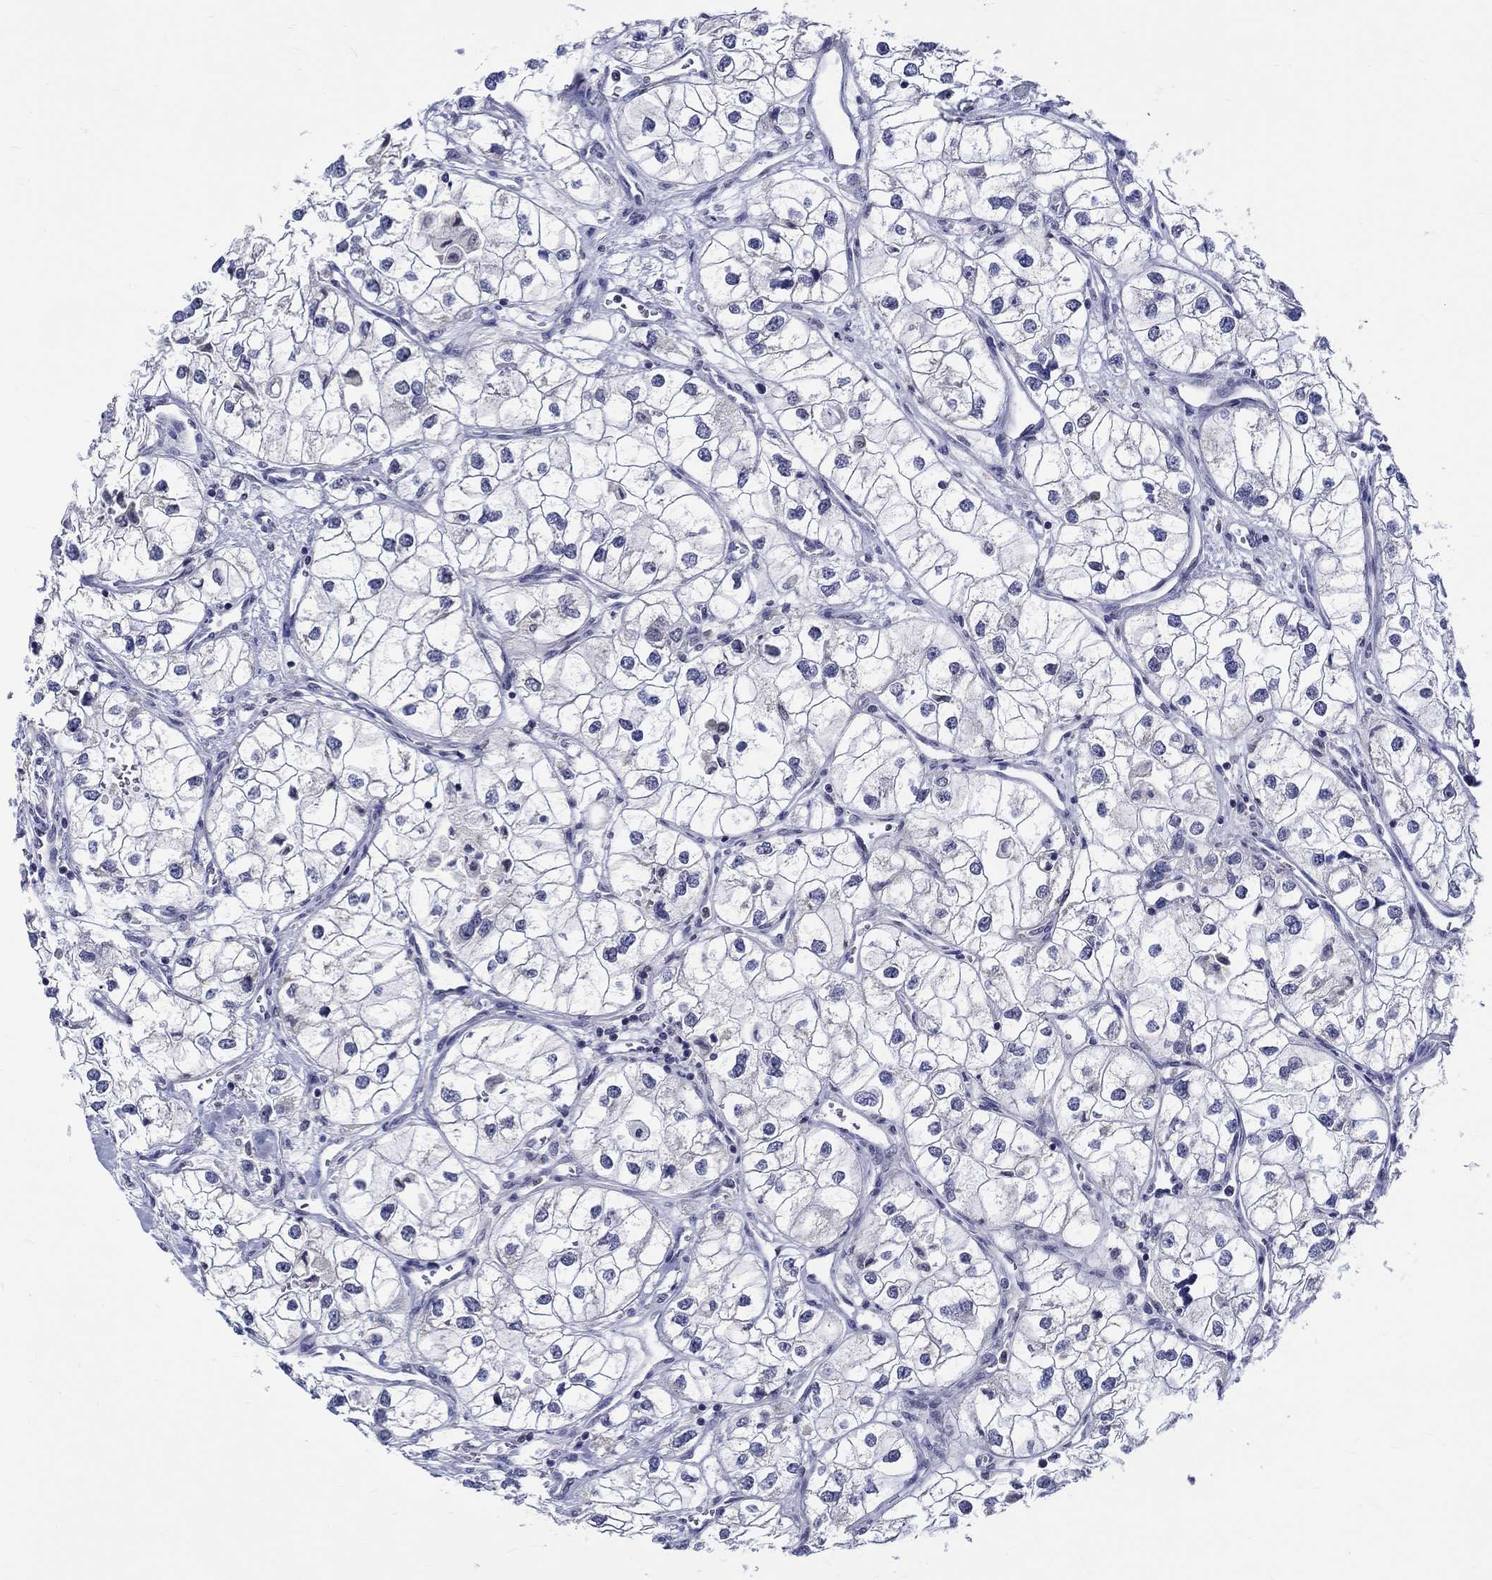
{"staining": {"intensity": "negative", "quantity": "none", "location": "none"}, "tissue": "renal cancer", "cell_type": "Tumor cells", "image_type": "cancer", "snomed": [{"axis": "morphology", "description": "Adenocarcinoma, NOS"}, {"axis": "topography", "description": "Kidney"}], "caption": "High magnification brightfield microscopy of renal cancer (adenocarcinoma) stained with DAB (brown) and counterstained with hematoxylin (blue): tumor cells show no significant expression. (DAB (3,3'-diaminobenzidine) immunohistochemistry (IHC) with hematoxylin counter stain).", "gene": "ST6GALNAC1", "patient": {"sex": "male", "age": 59}}